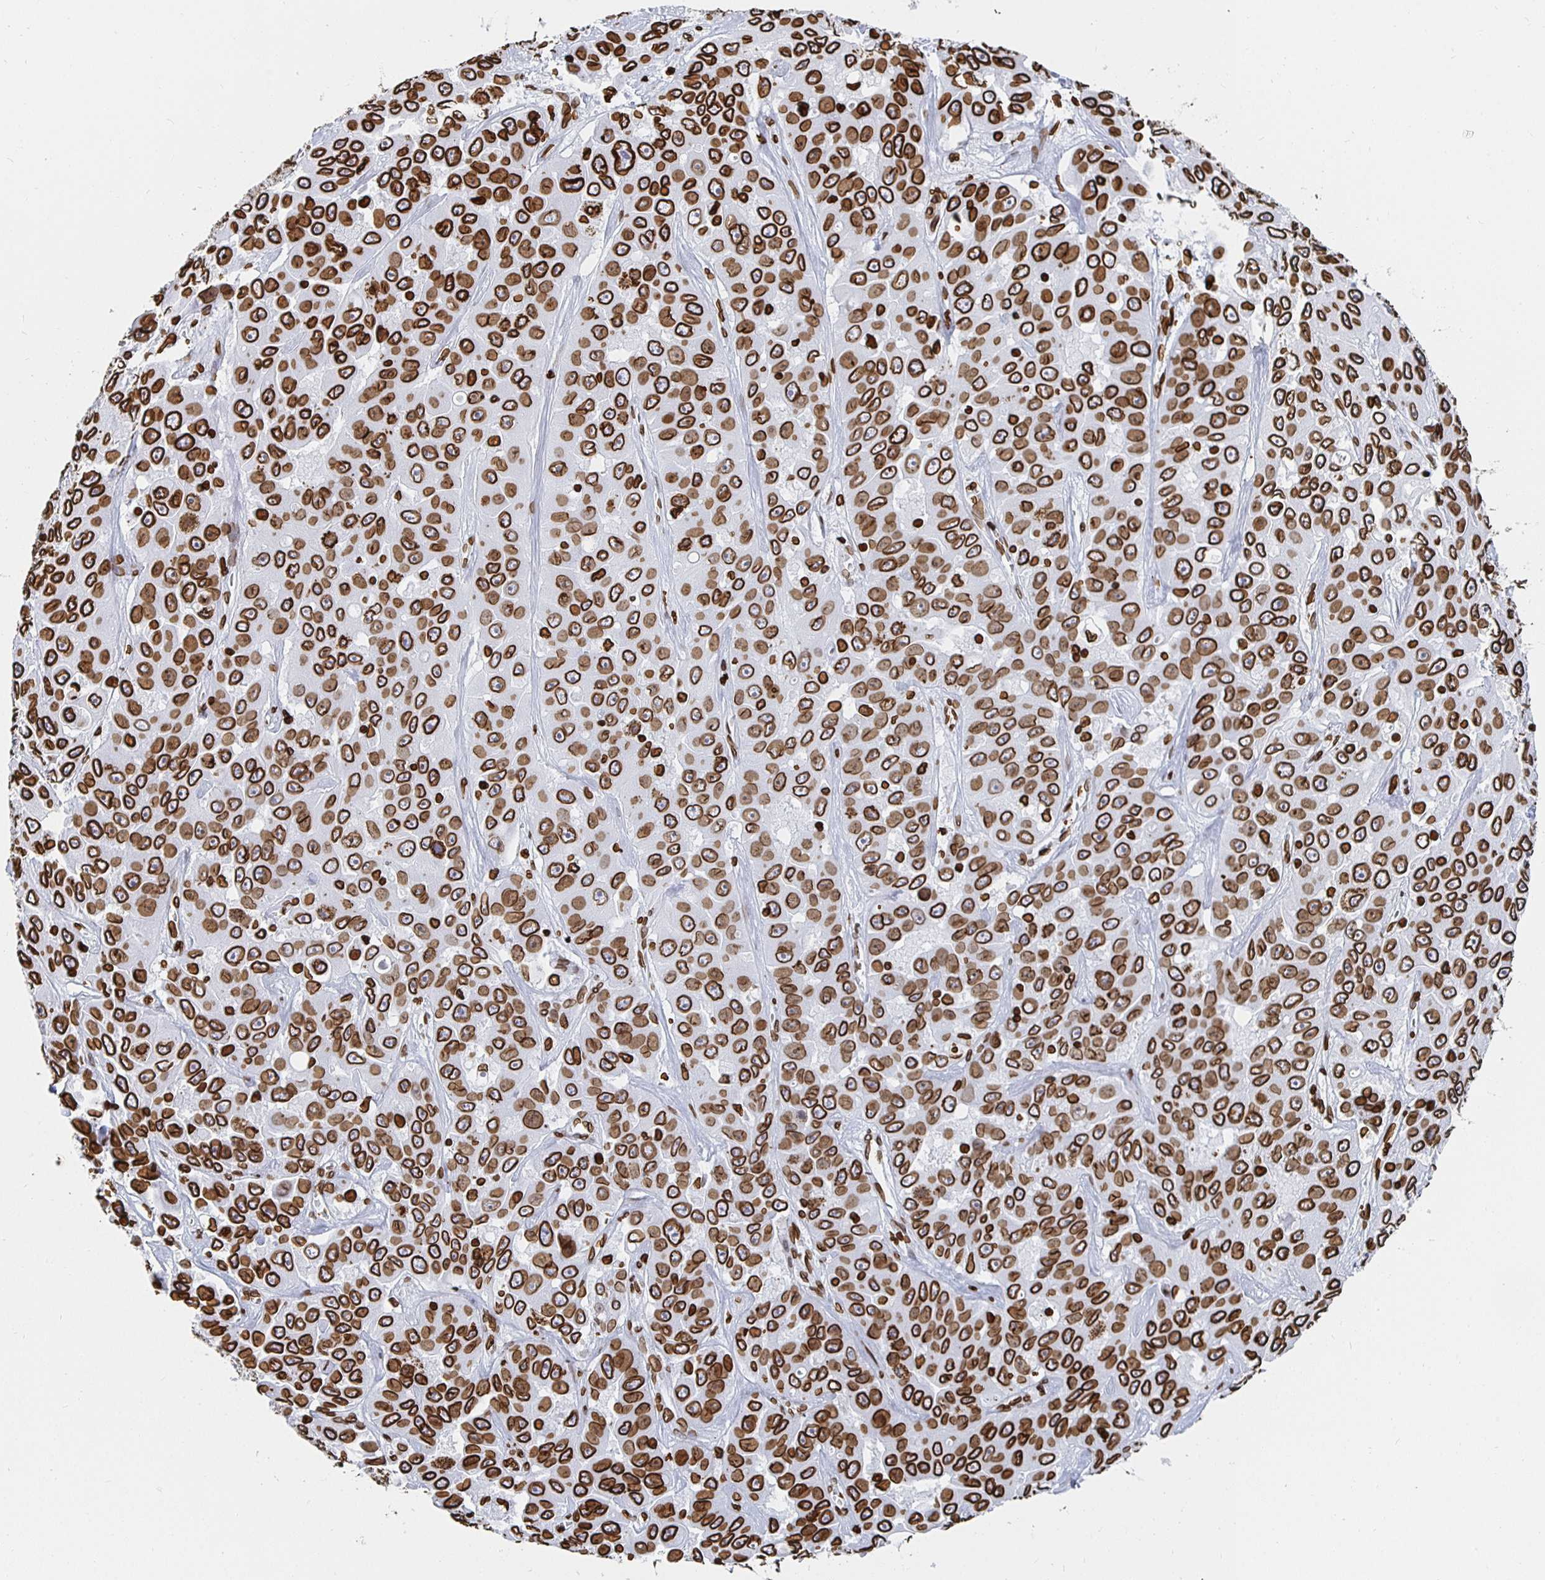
{"staining": {"intensity": "strong", "quantity": ">75%", "location": "cytoplasmic/membranous,nuclear"}, "tissue": "liver cancer", "cell_type": "Tumor cells", "image_type": "cancer", "snomed": [{"axis": "morphology", "description": "Cholangiocarcinoma"}, {"axis": "topography", "description": "Liver"}], "caption": "Strong cytoplasmic/membranous and nuclear staining is appreciated in approximately >75% of tumor cells in liver cholangiocarcinoma.", "gene": "LMNB1", "patient": {"sex": "female", "age": 52}}